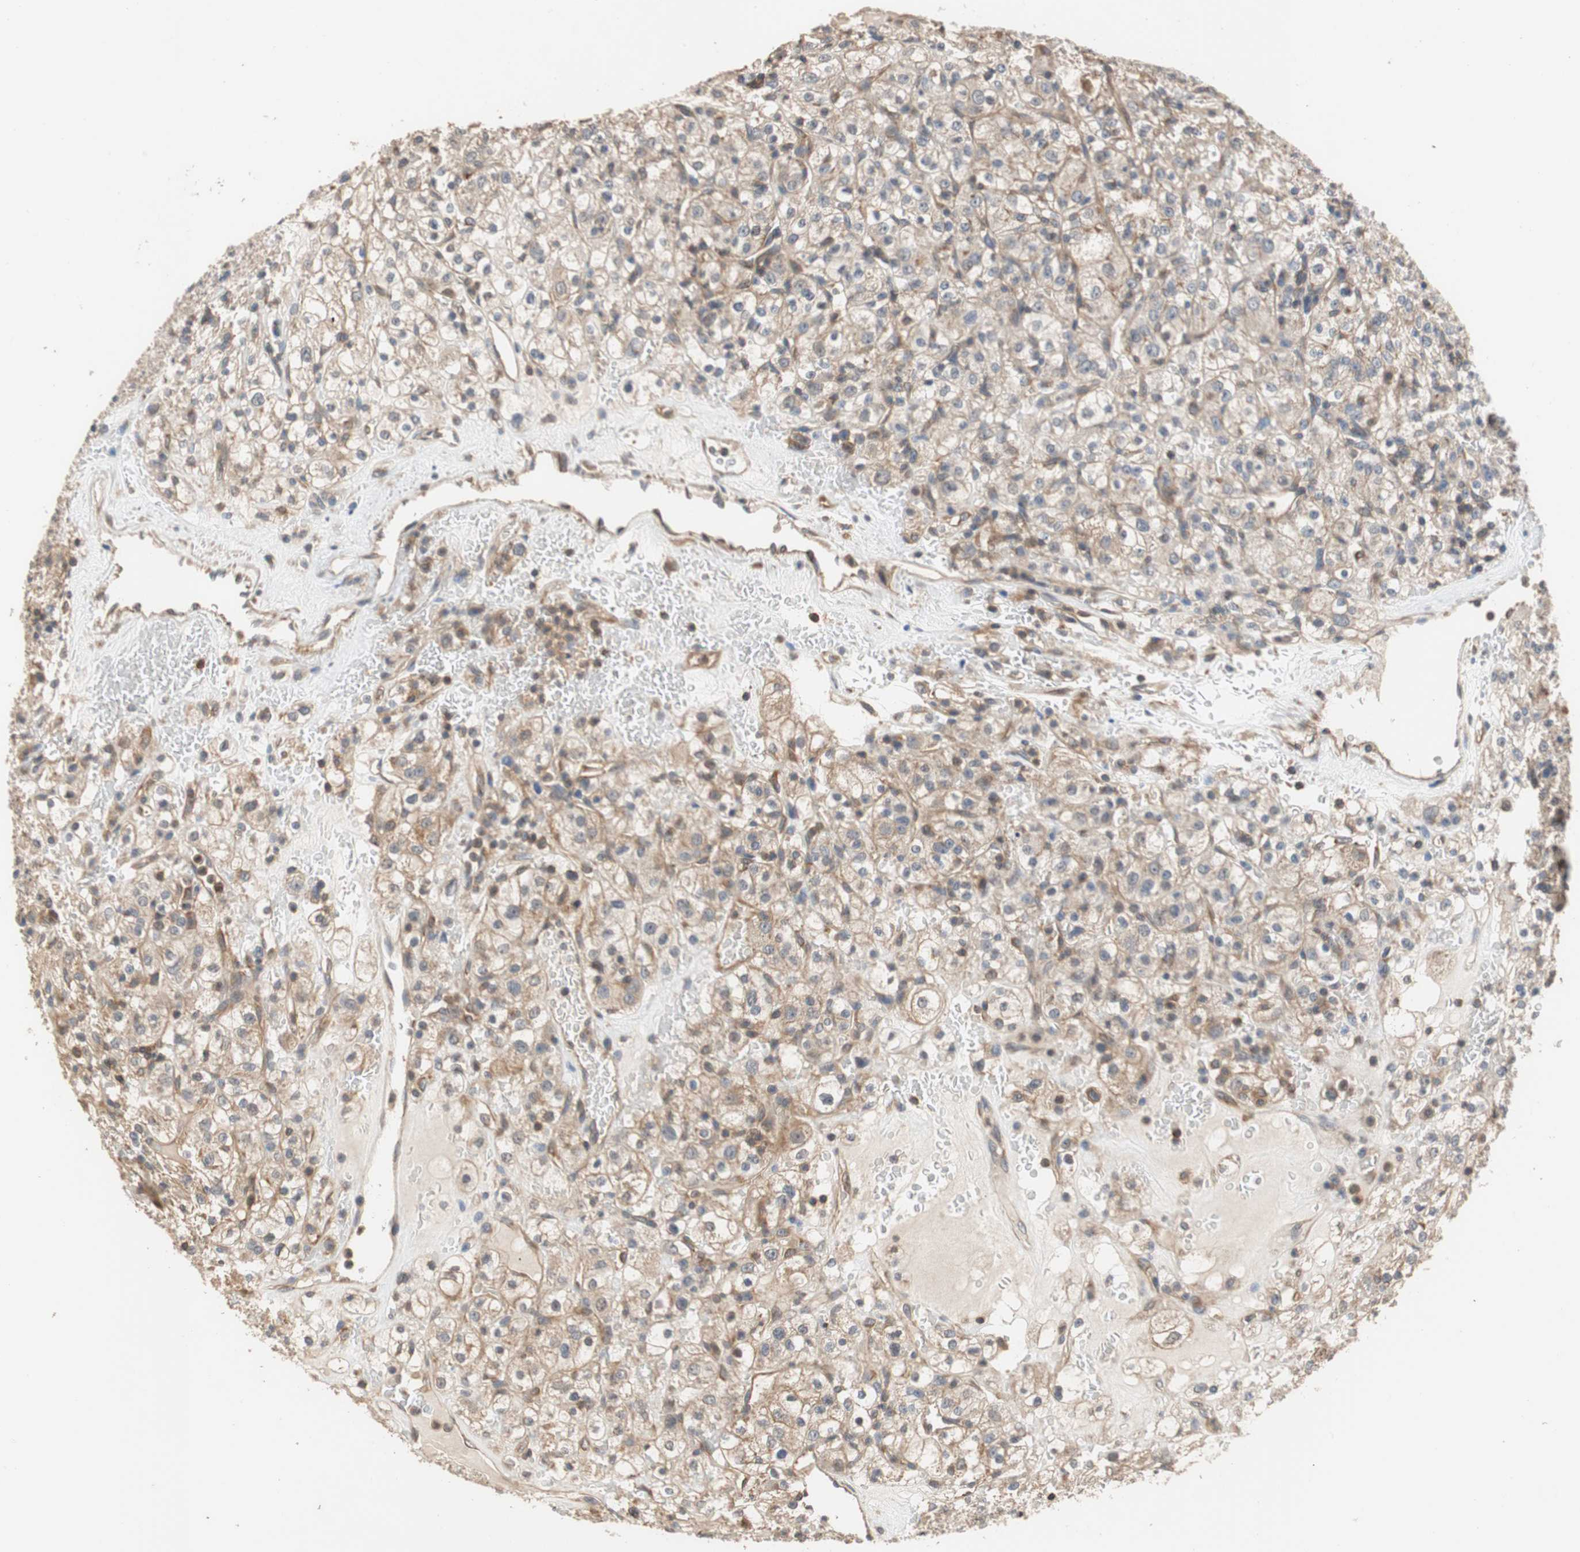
{"staining": {"intensity": "moderate", "quantity": ">75%", "location": "cytoplasmic/membranous"}, "tissue": "renal cancer", "cell_type": "Tumor cells", "image_type": "cancer", "snomed": [{"axis": "morphology", "description": "Normal tissue, NOS"}, {"axis": "morphology", "description": "Adenocarcinoma, NOS"}, {"axis": "topography", "description": "Kidney"}], "caption": "The photomicrograph reveals a brown stain indicating the presence of a protein in the cytoplasmic/membranous of tumor cells in renal cancer (adenocarcinoma).", "gene": "MAP4K2", "patient": {"sex": "female", "age": 72}}